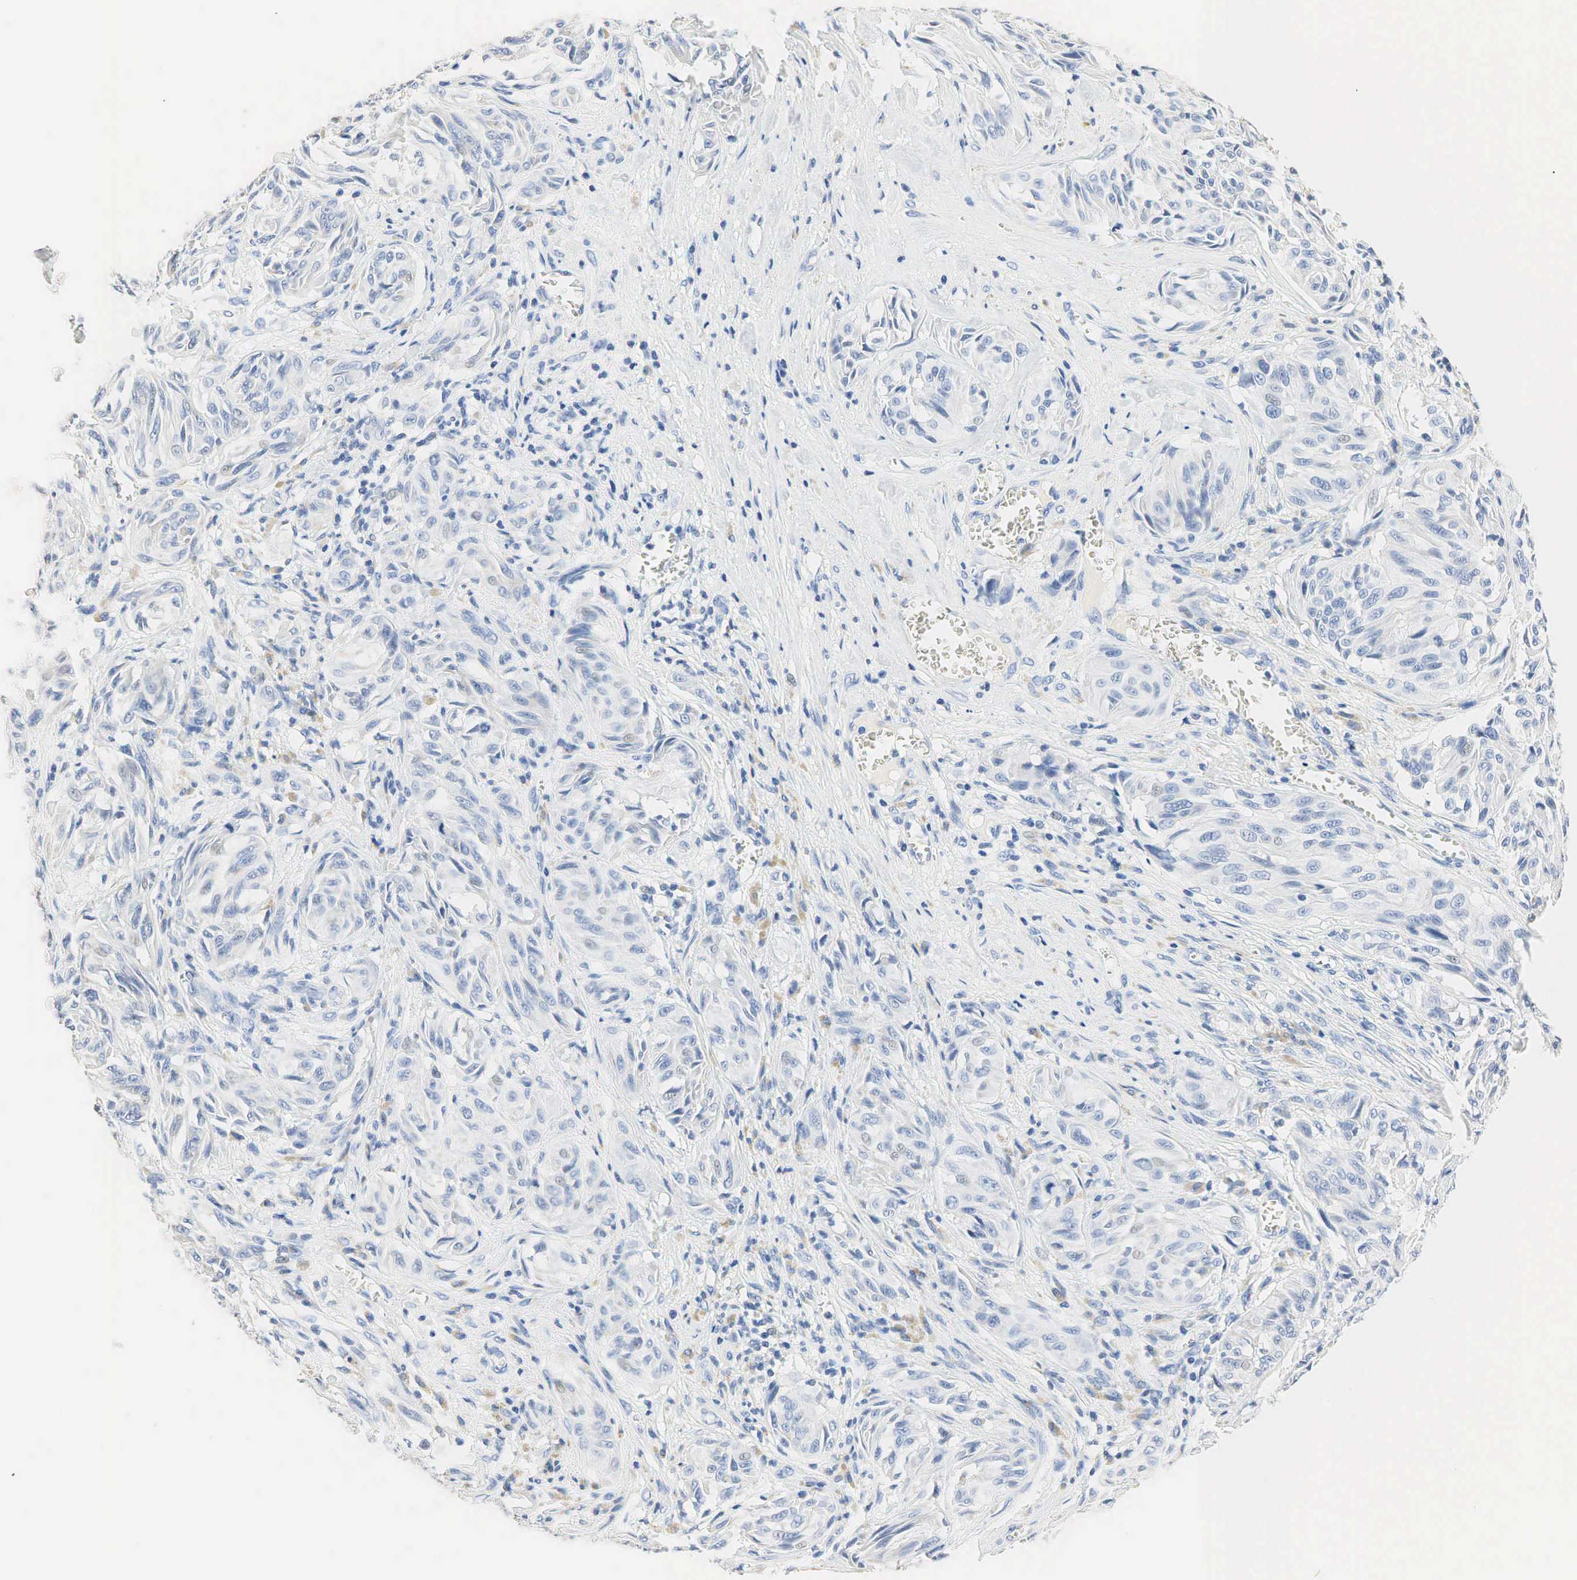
{"staining": {"intensity": "weak", "quantity": "<25%", "location": "cytoplasmic/membranous"}, "tissue": "melanoma", "cell_type": "Tumor cells", "image_type": "cancer", "snomed": [{"axis": "morphology", "description": "Malignant melanoma, NOS"}, {"axis": "topography", "description": "Skin"}], "caption": "Tumor cells show no significant protein staining in melanoma.", "gene": "SST", "patient": {"sex": "male", "age": 54}}